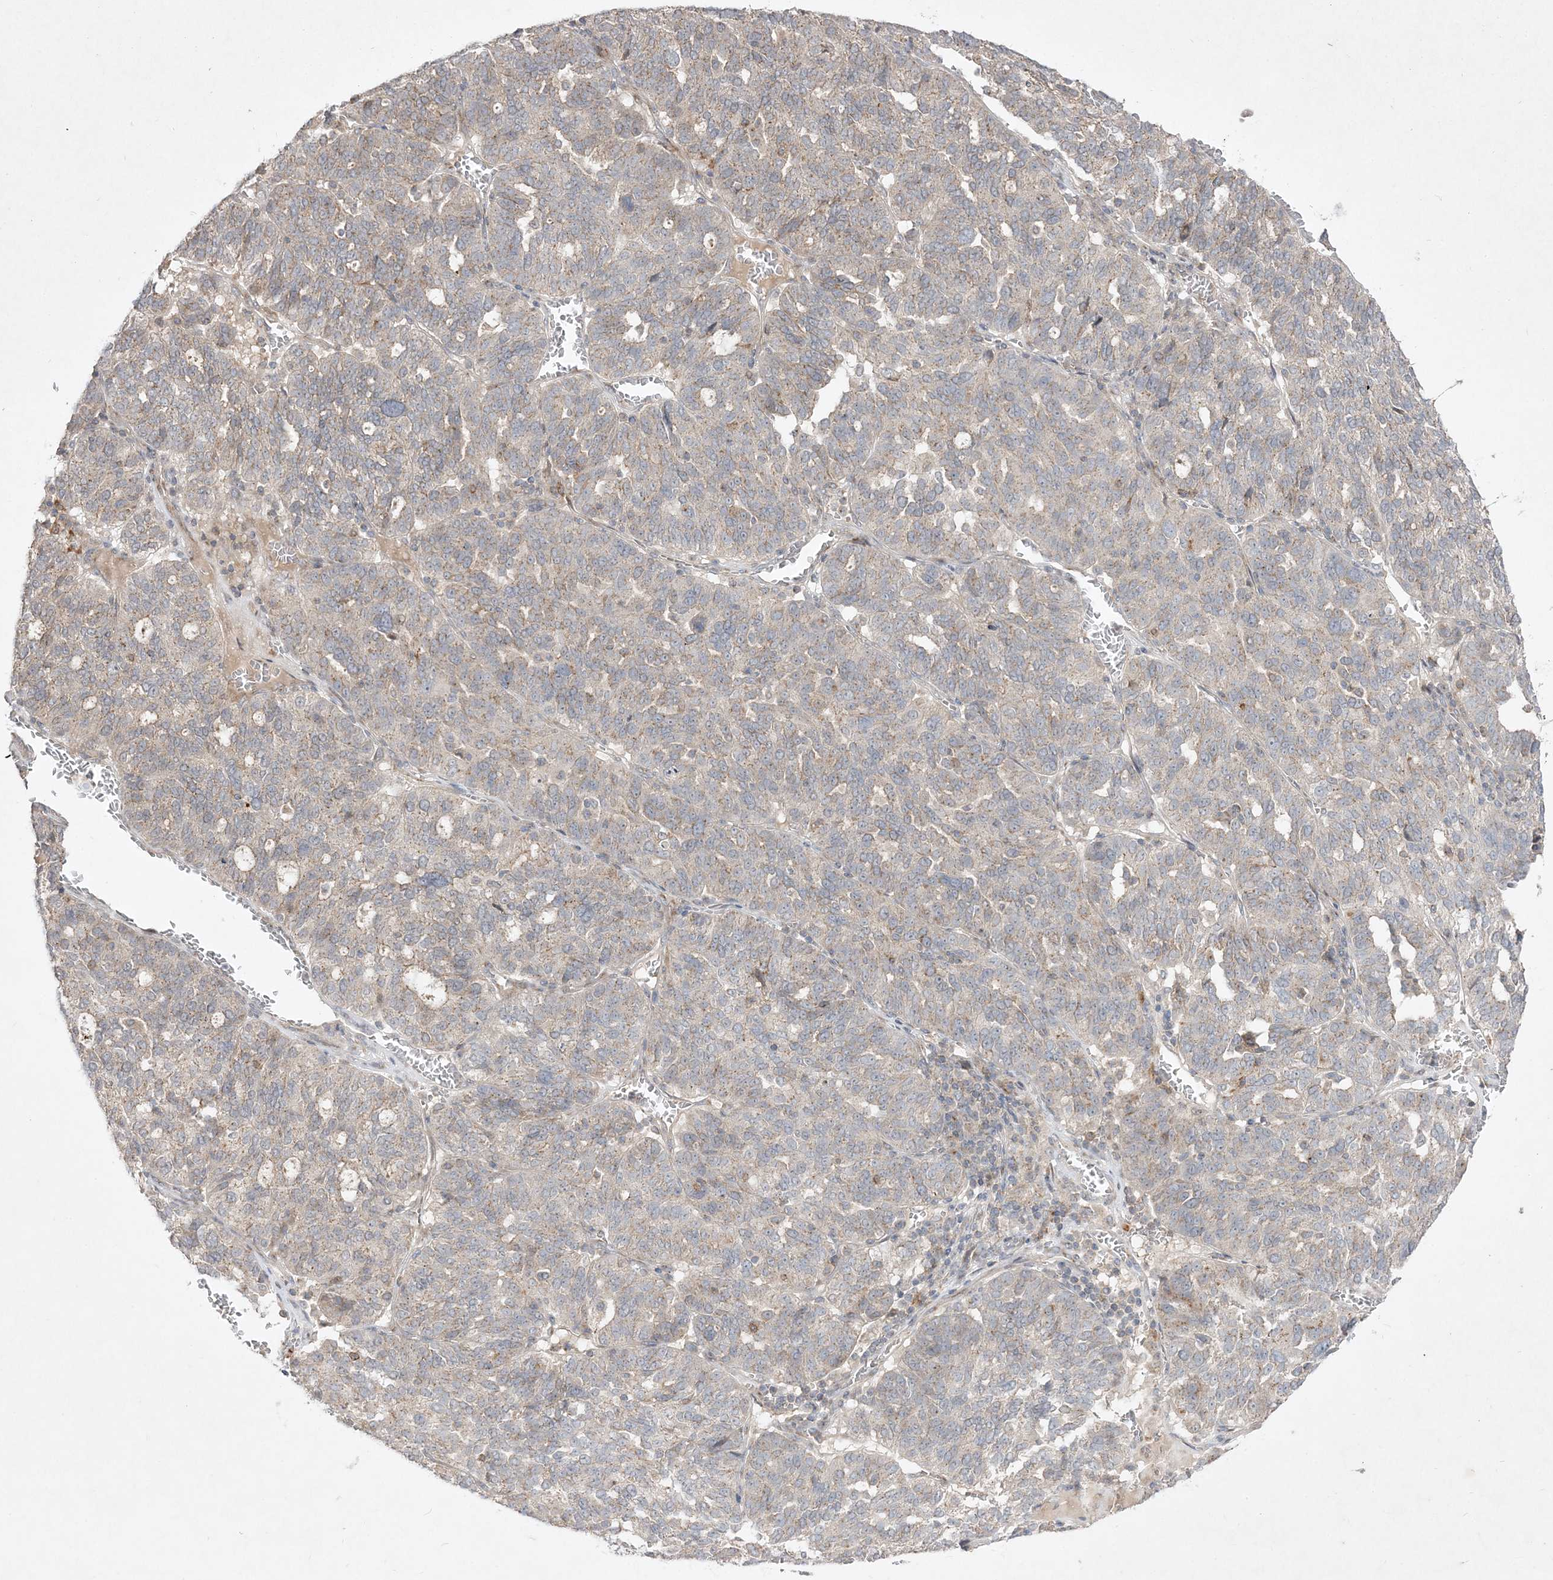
{"staining": {"intensity": "weak", "quantity": "<25%", "location": "cytoplasmic/membranous"}, "tissue": "ovarian cancer", "cell_type": "Tumor cells", "image_type": "cancer", "snomed": [{"axis": "morphology", "description": "Cystadenocarcinoma, serous, NOS"}, {"axis": "topography", "description": "Ovary"}], "caption": "Tumor cells are negative for protein expression in human serous cystadenocarcinoma (ovarian).", "gene": "CLNK", "patient": {"sex": "female", "age": 59}}